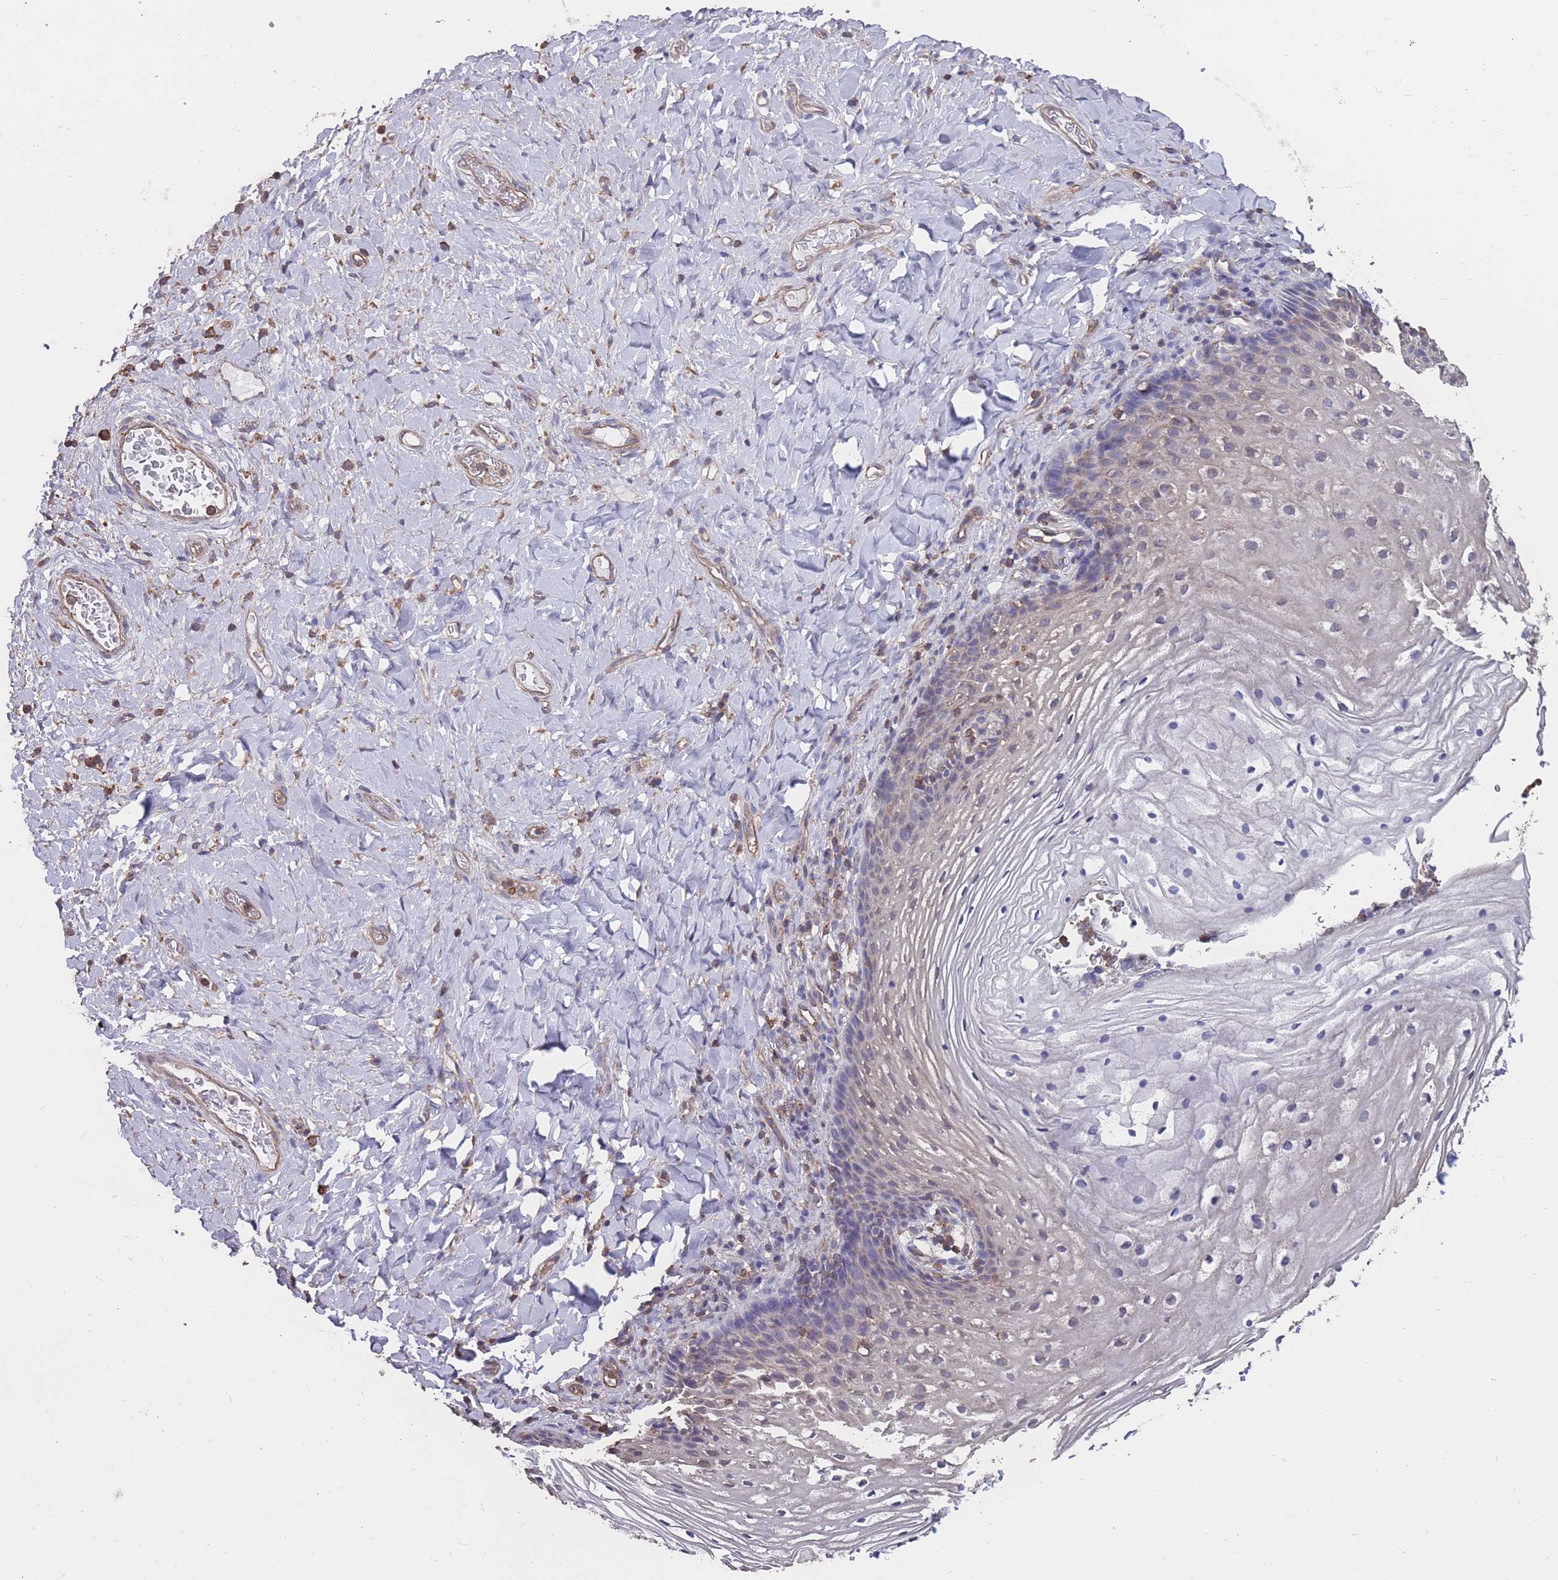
{"staining": {"intensity": "negative", "quantity": "none", "location": "none"}, "tissue": "vagina", "cell_type": "Squamous epithelial cells", "image_type": "normal", "snomed": [{"axis": "morphology", "description": "Normal tissue, NOS"}, {"axis": "topography", "description": "Vagina"}], "caption": "Immunohistochemistry histopathology image of normal vagina stained for a protein (brown), which reveals no staining in squamous epithelial cells. (Brightfield microscopy of DAB (3,3'-diaminobenzidine) immunohistochemistry at high magnification).", "gene": "NUDT21", "patient": {"sex": "female", "age": 60}}